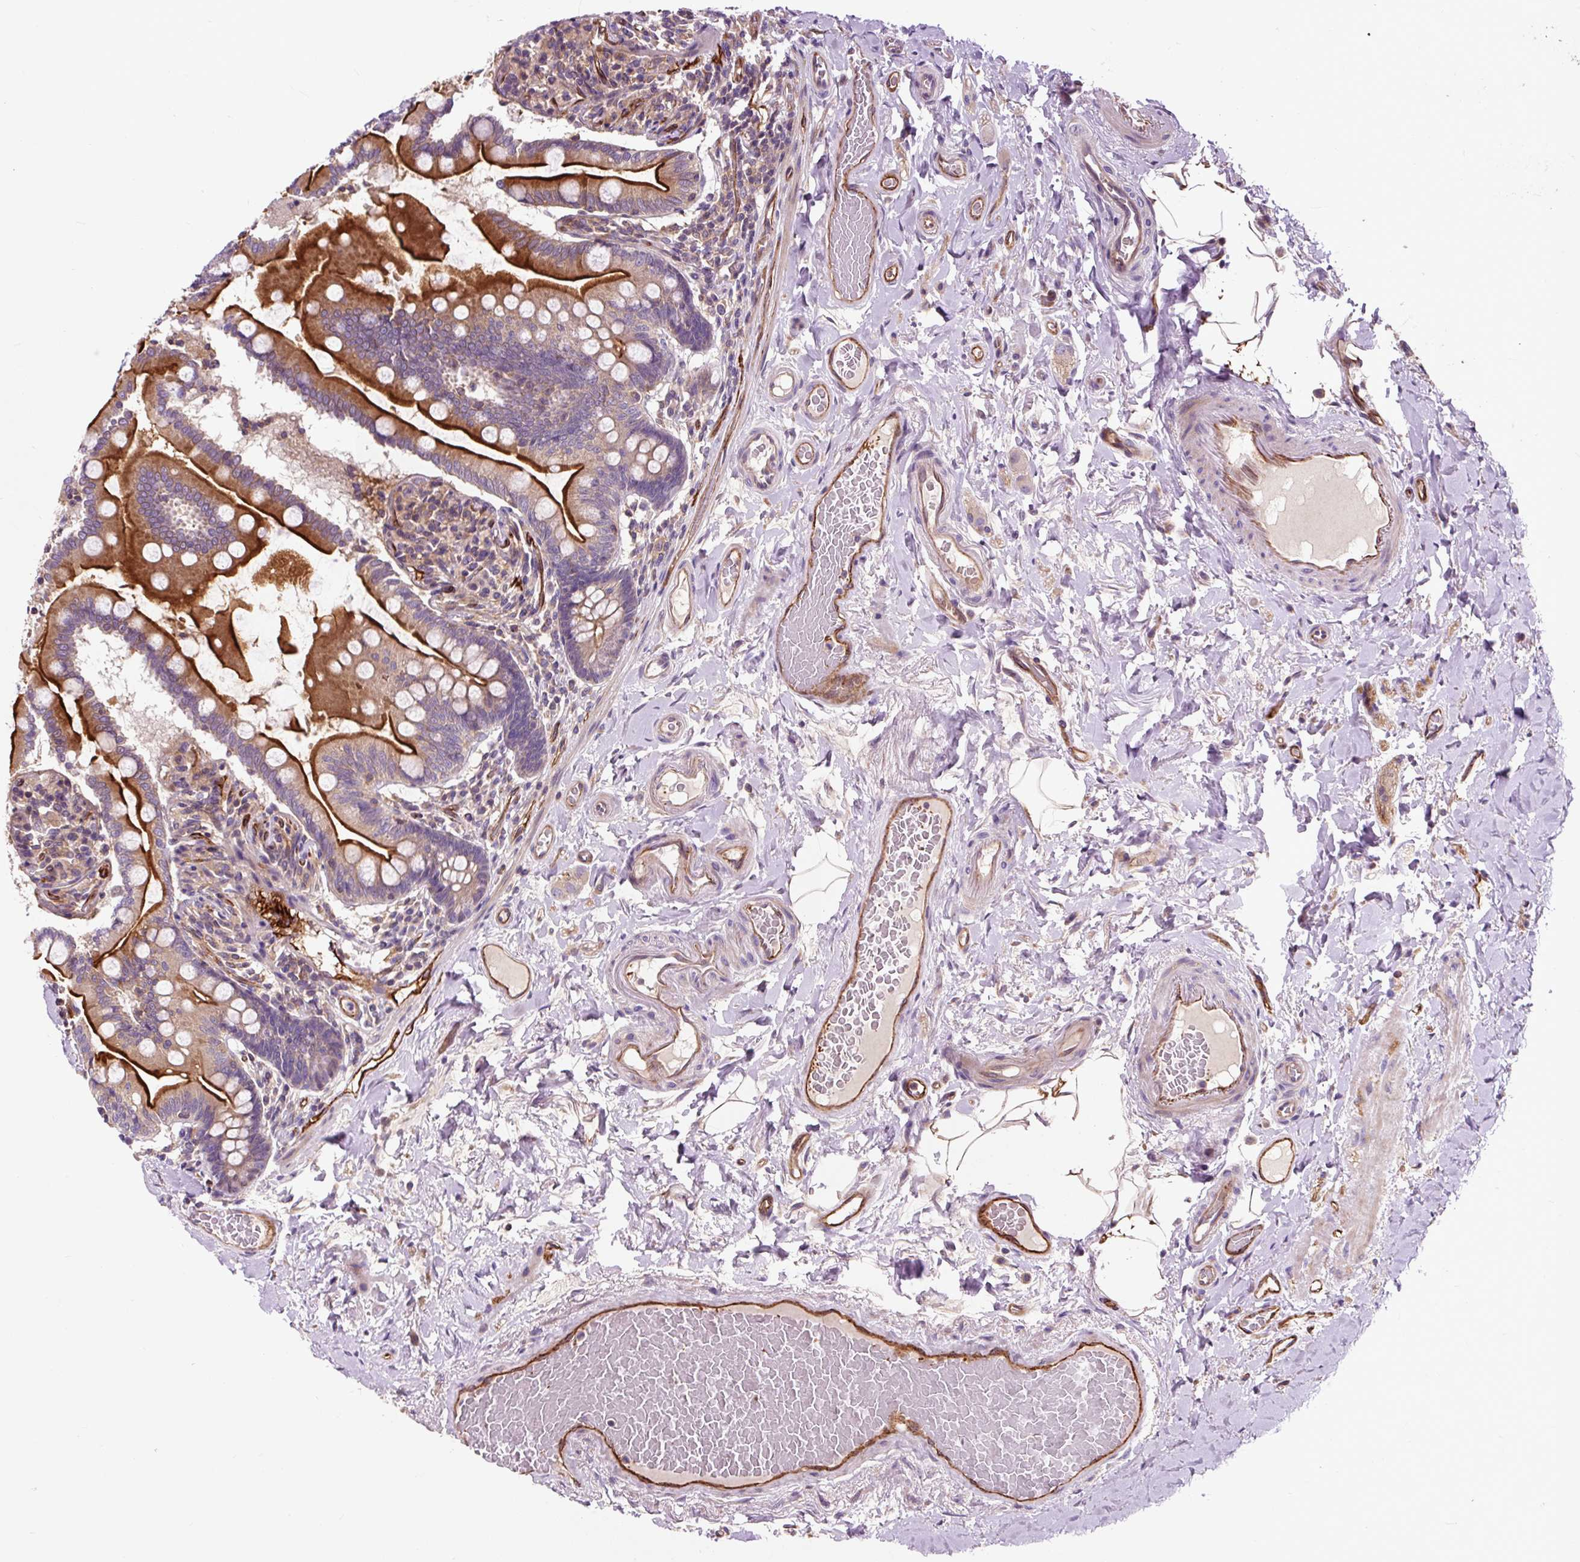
{"staining": {"intensity": "strong", "quantity": ">75%", "location": "cytoplasmic/membranous"}, "tissue": "small intestine", "cell_type": "Glandular cells", "image_type": "normal", "snomed": [{"axis": "morphology", "description": "Normal tissue, NOS"}, {"axis": "topography", "description": "Small intestine"}], "caption": "A brown stain labels strong cytoplasmic/membranous expression of a protein in glandular cells of benign small intestine.", "gene": "PCDHGB3", "patient": {"sex": "female", "age": 64}}